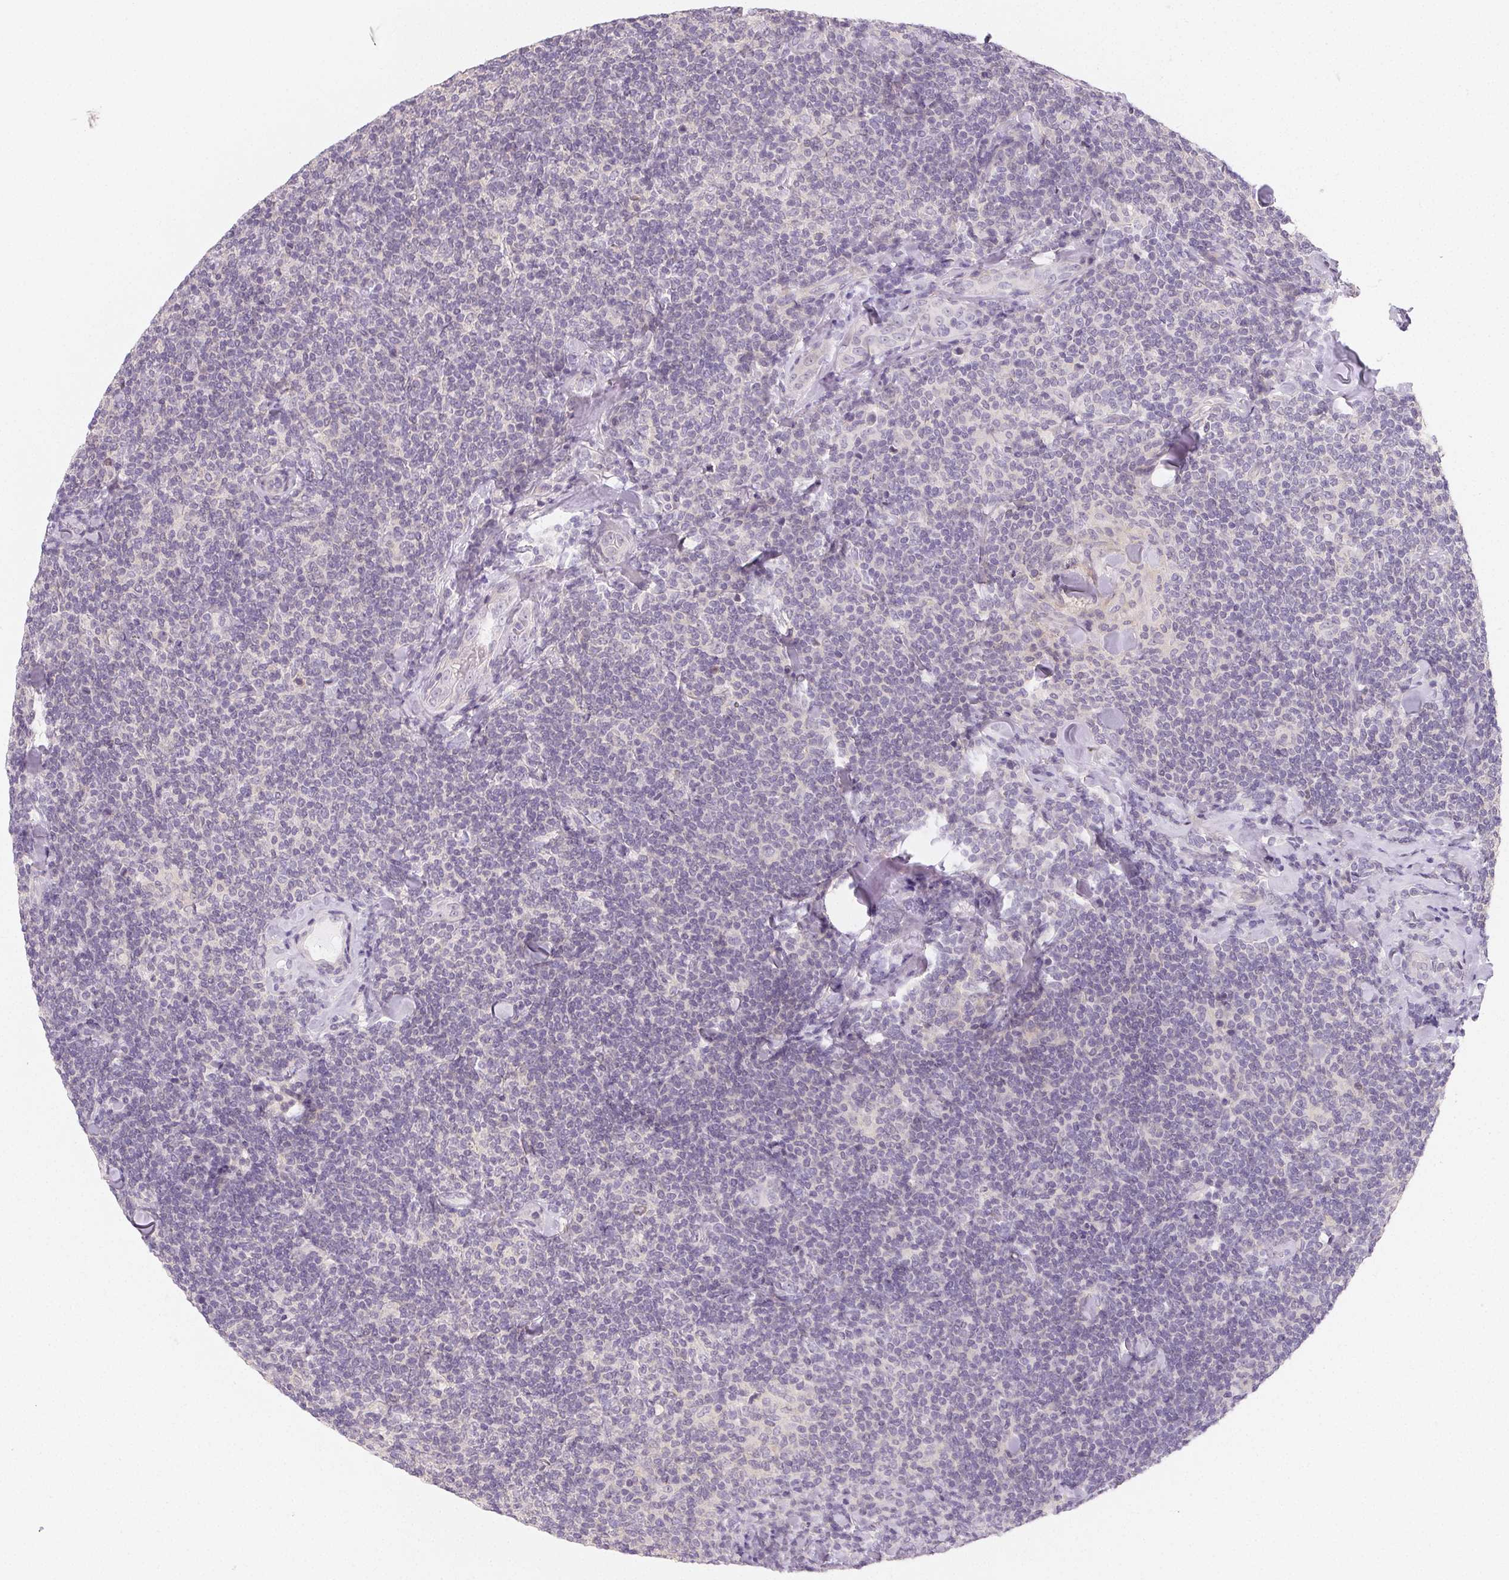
{"staining": {"intensity": "negative", "quantity": "none", "location": "none"}, "tissue": "lymphoma", "cell_type": "Tumor cells", "image_type": "cancer", "snomed": [{"axis": "morphology", "description": "Malignant lymphoma, non-Hodgkin's type, Low grade"}, {"axis": "topography", "description": "Lymph node"}], "caption": "There is no significant expression in tumor cells of lymphoma.", "gene": "LRRC23", "patient": {"sex": "female", "age": 56}}